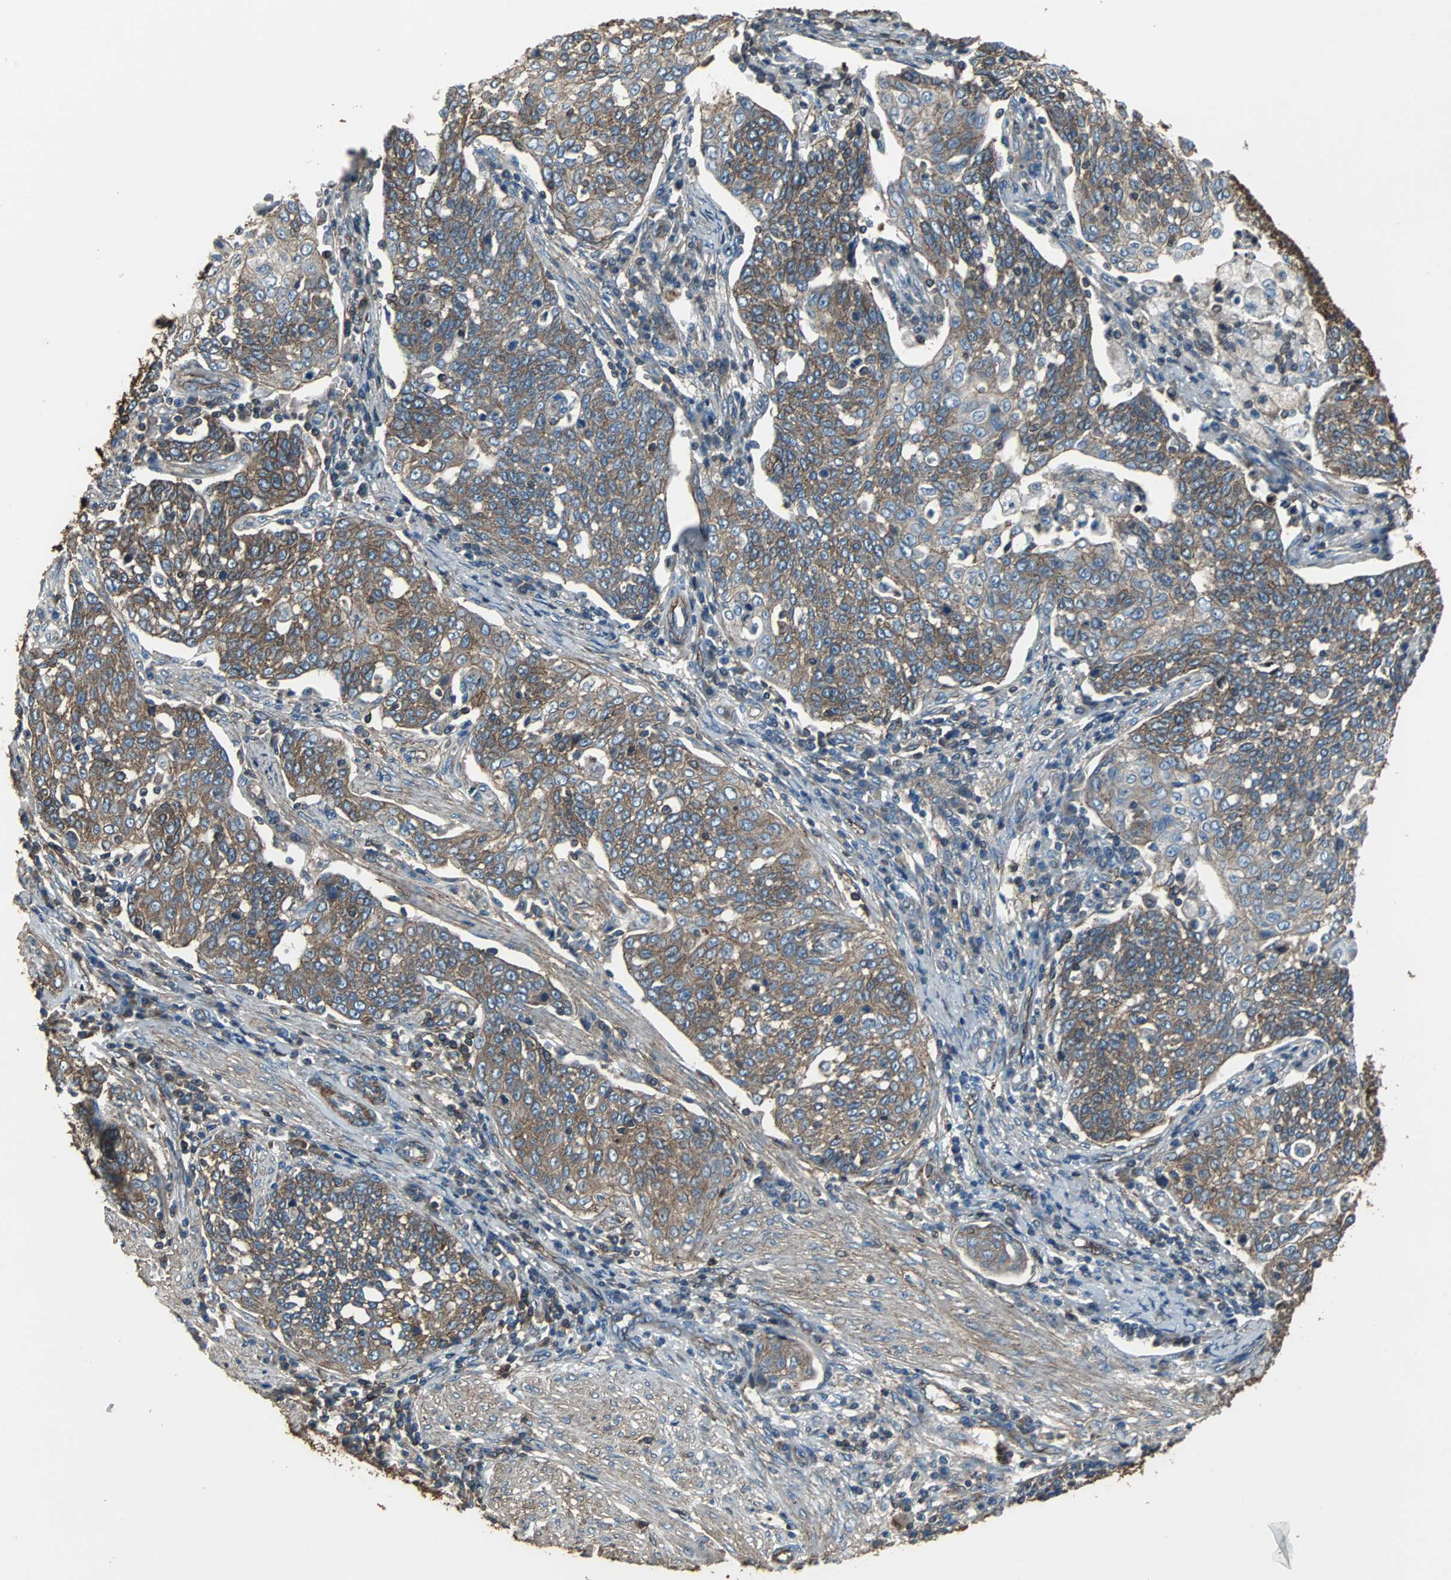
{"staining": {"intensity": "moderate", "quantity": ">75%", "location": "cytoplasmic/membranous"}, "tissue": "cervical cancer", "cell_type": "Tumor cells", "image_type": "cancer", "snomed": [{"axis": "morphology", "description": "Squamous cell carcinoma, NOS"}, {"axis": "topography", "description": "Cervix"}], "caption": "Immunohistochemistry (IHC) of human cervical cancer (squamous cell carcinoma) exhibits medium levels of moderate cytoplasmic/membranous expression in about >75% of tumor cells.", "gene": "ACTN1", "patient": {"sex": "female", "age": 34}}